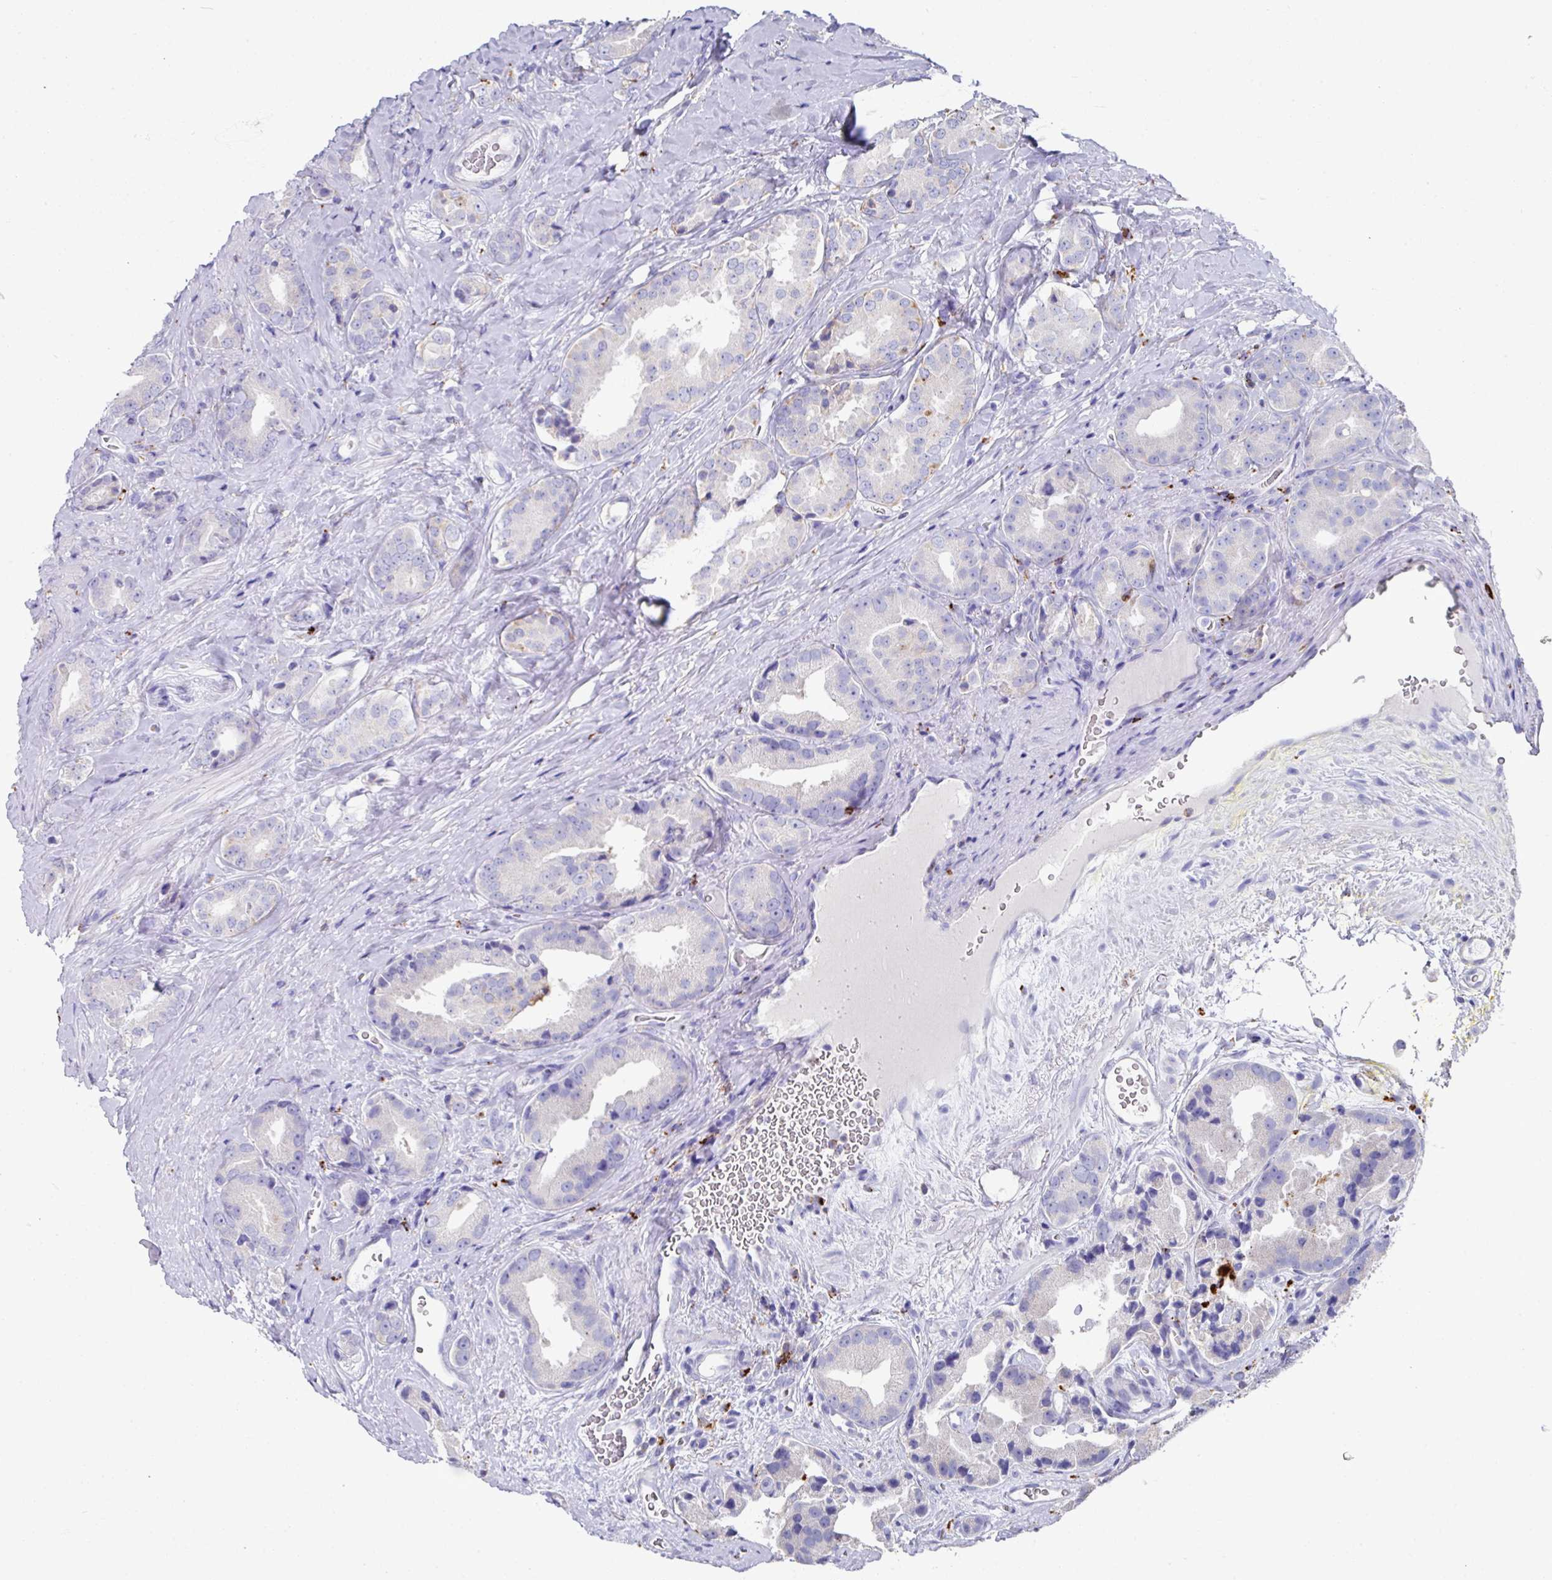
{"staining": {"intensity": "negative", "quantity": "none", "location": "none"}, "tissue": "prostate cancer", "cell_type": "Tumor cells", "image_type": "cancer", "snomed": [{"axis": "morphology", "description": "Adenocarcinoma, High grade"}, {"axis": "topography", "description": "Prostate"}], "caption": "Immunohistochemistry (IHC) of human prostate adenocarcinoma (high-grade) shows no expression in tumor cells.", "gene": "CPVL", "patient": {"sex": "male", "age": 63}}